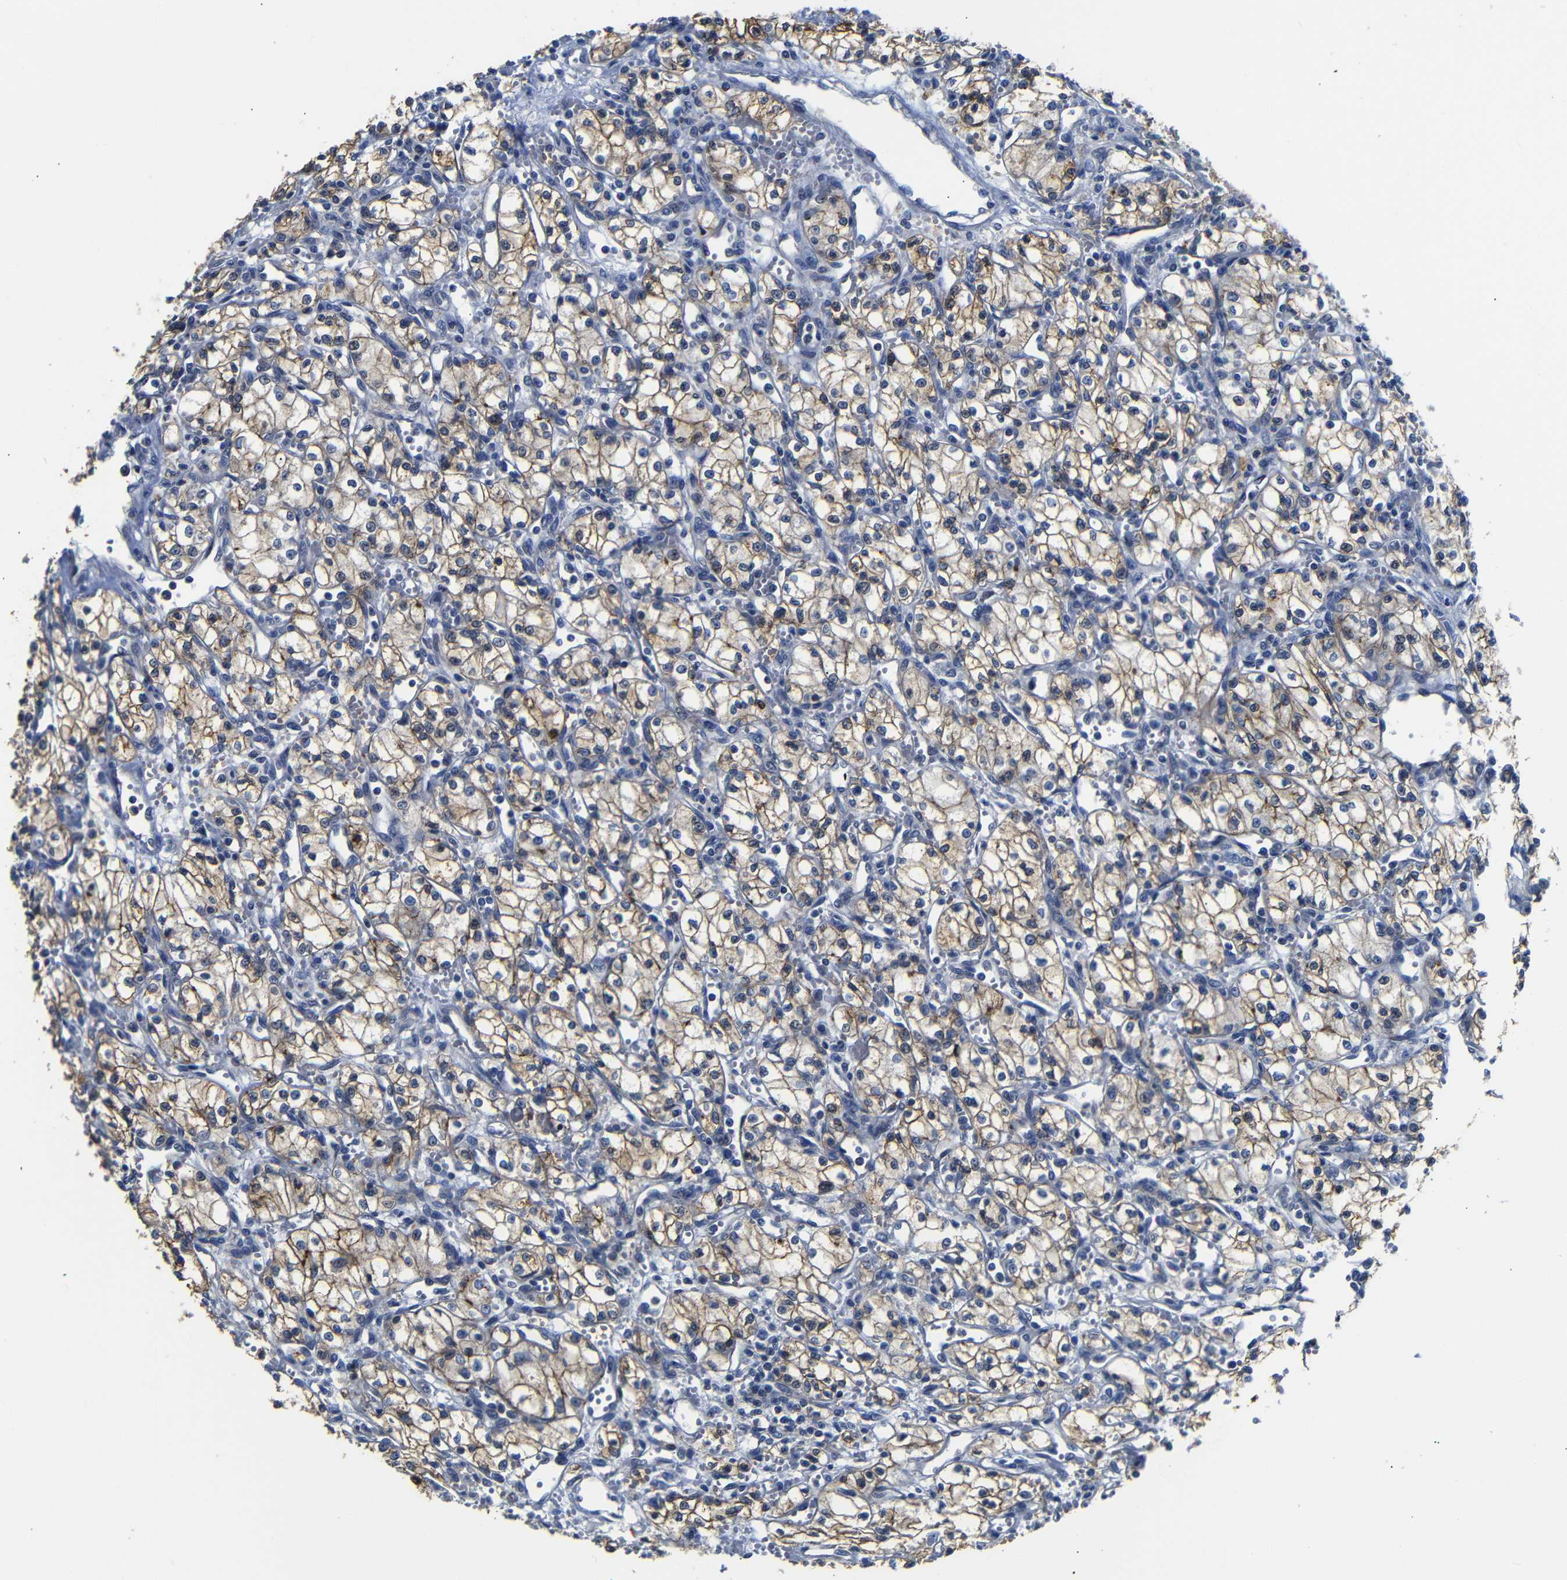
{"staining": {"intensity": "moderate", "quantity": ">75%", "location": "cytoplasmic/membranous"}, "tissue": "renal cancer", "cell_type": "Tumor cells", "image_type": "cancer", "snomed": [{"axis": "morphology", "description": "Normal tissue, NOS"}, {"axis": "morphology", "description": "Adenocarcinoma, NOS"}, {"axis": "topography", "description": "Kidney"}], "caption": "Tumor cells exhibit medium levels of moderate cytoplasmic/membranous expression in about >75% of cells in human renal cancer (adenocarcinoma).", "gene": "AFDN", "patient": {"sex": "male", "age": 59}}